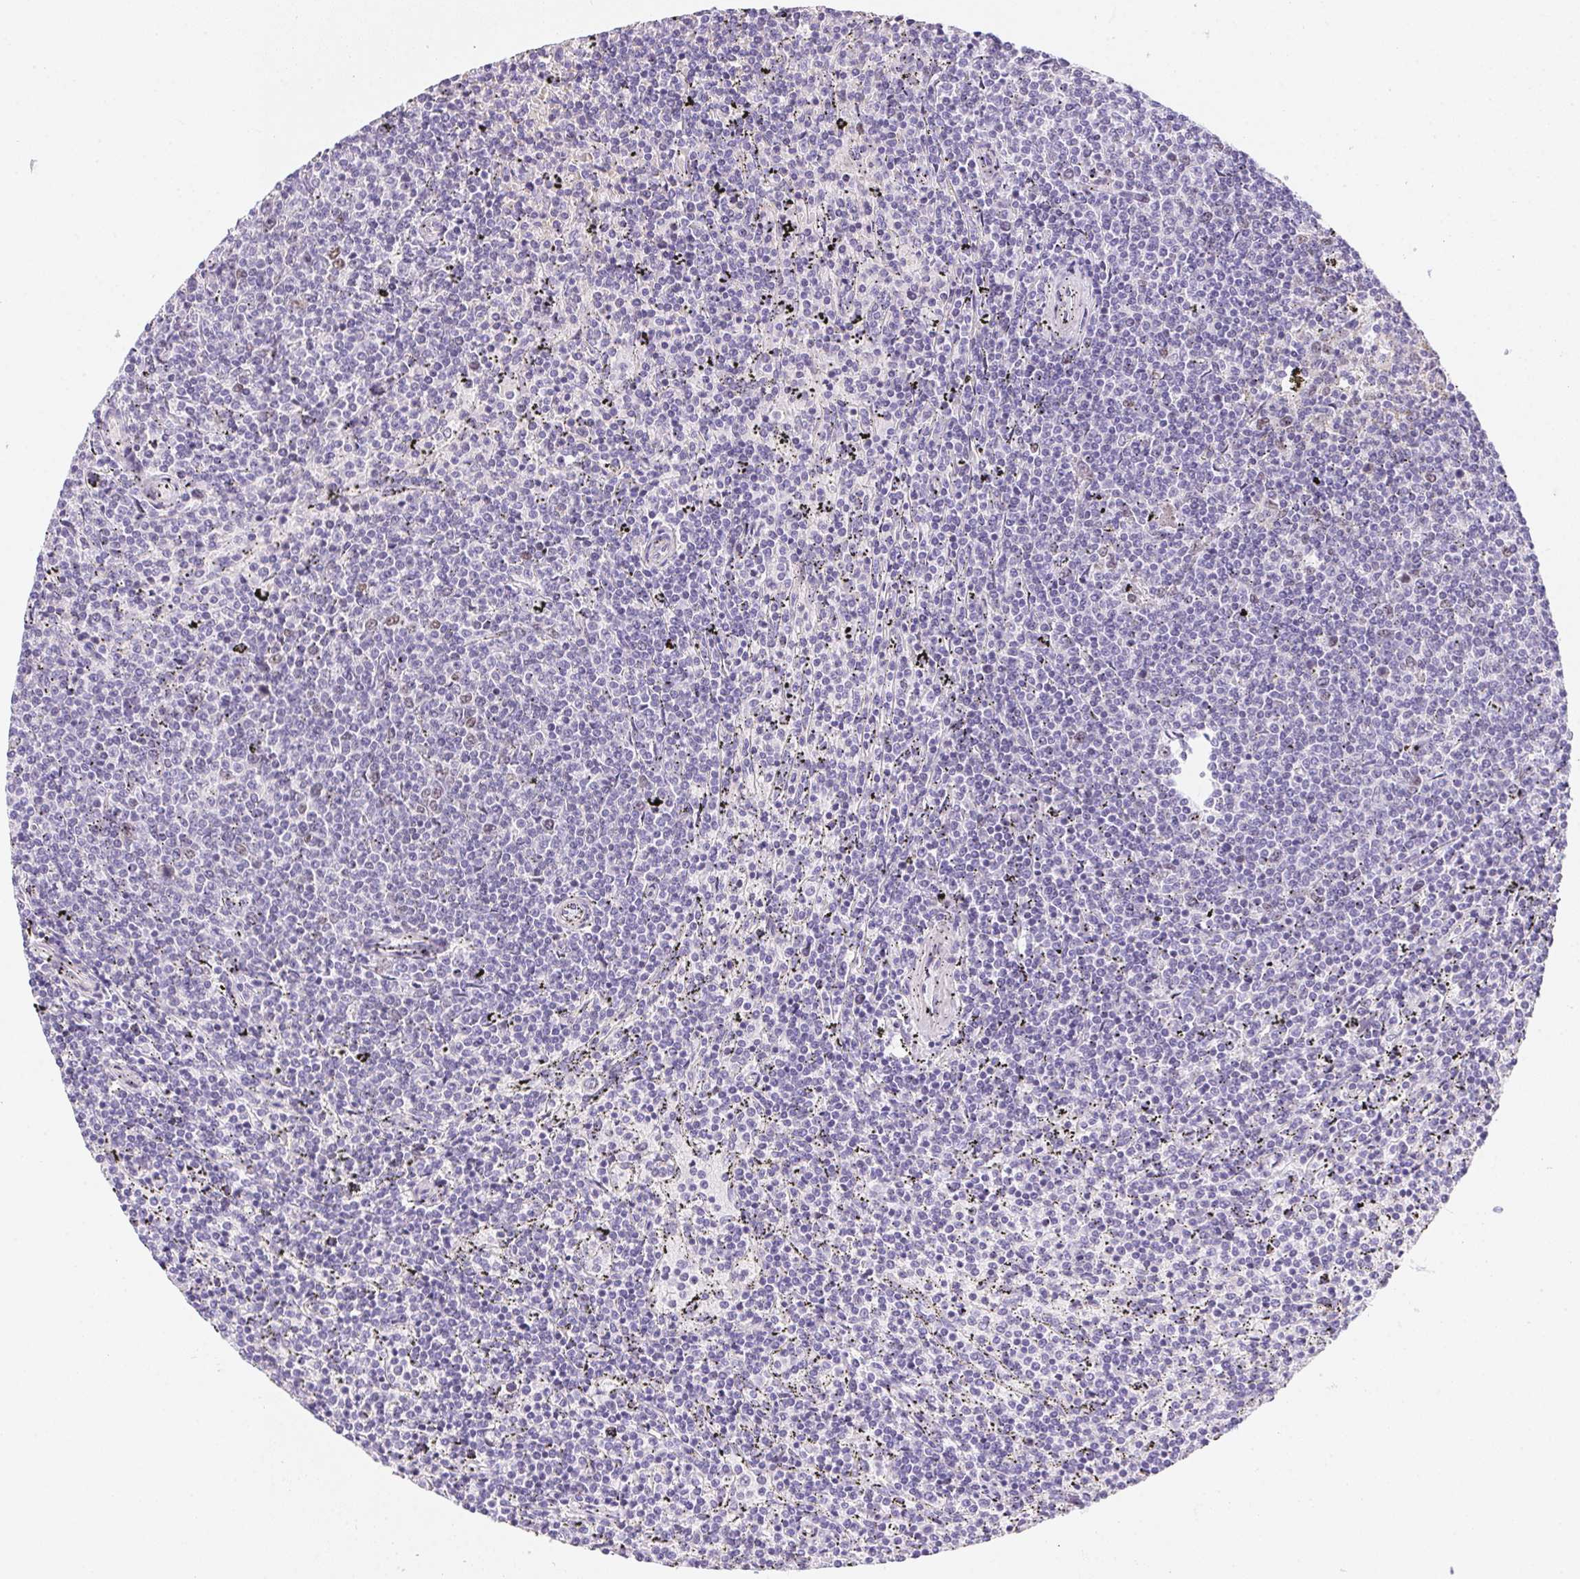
{"staining": {"intensity": "negative", "quantity": "none", "location": "none"}, "tissue": "lymphoma", "cell_type": "Tumor cells", "image_type": "cancer", "snomed": [{"axis": "morphology", "description": "Malignant lymphoma, non-Hodgkin's type, Low grade"}, {"axis": "topography", "description": "Spleen"}], "caption": "Immunohistochemistry of human lymphoma demonstrates no expression in tumor cells.", "gene": "HELLS", "patient": {"sex": "female", "age": 50}}